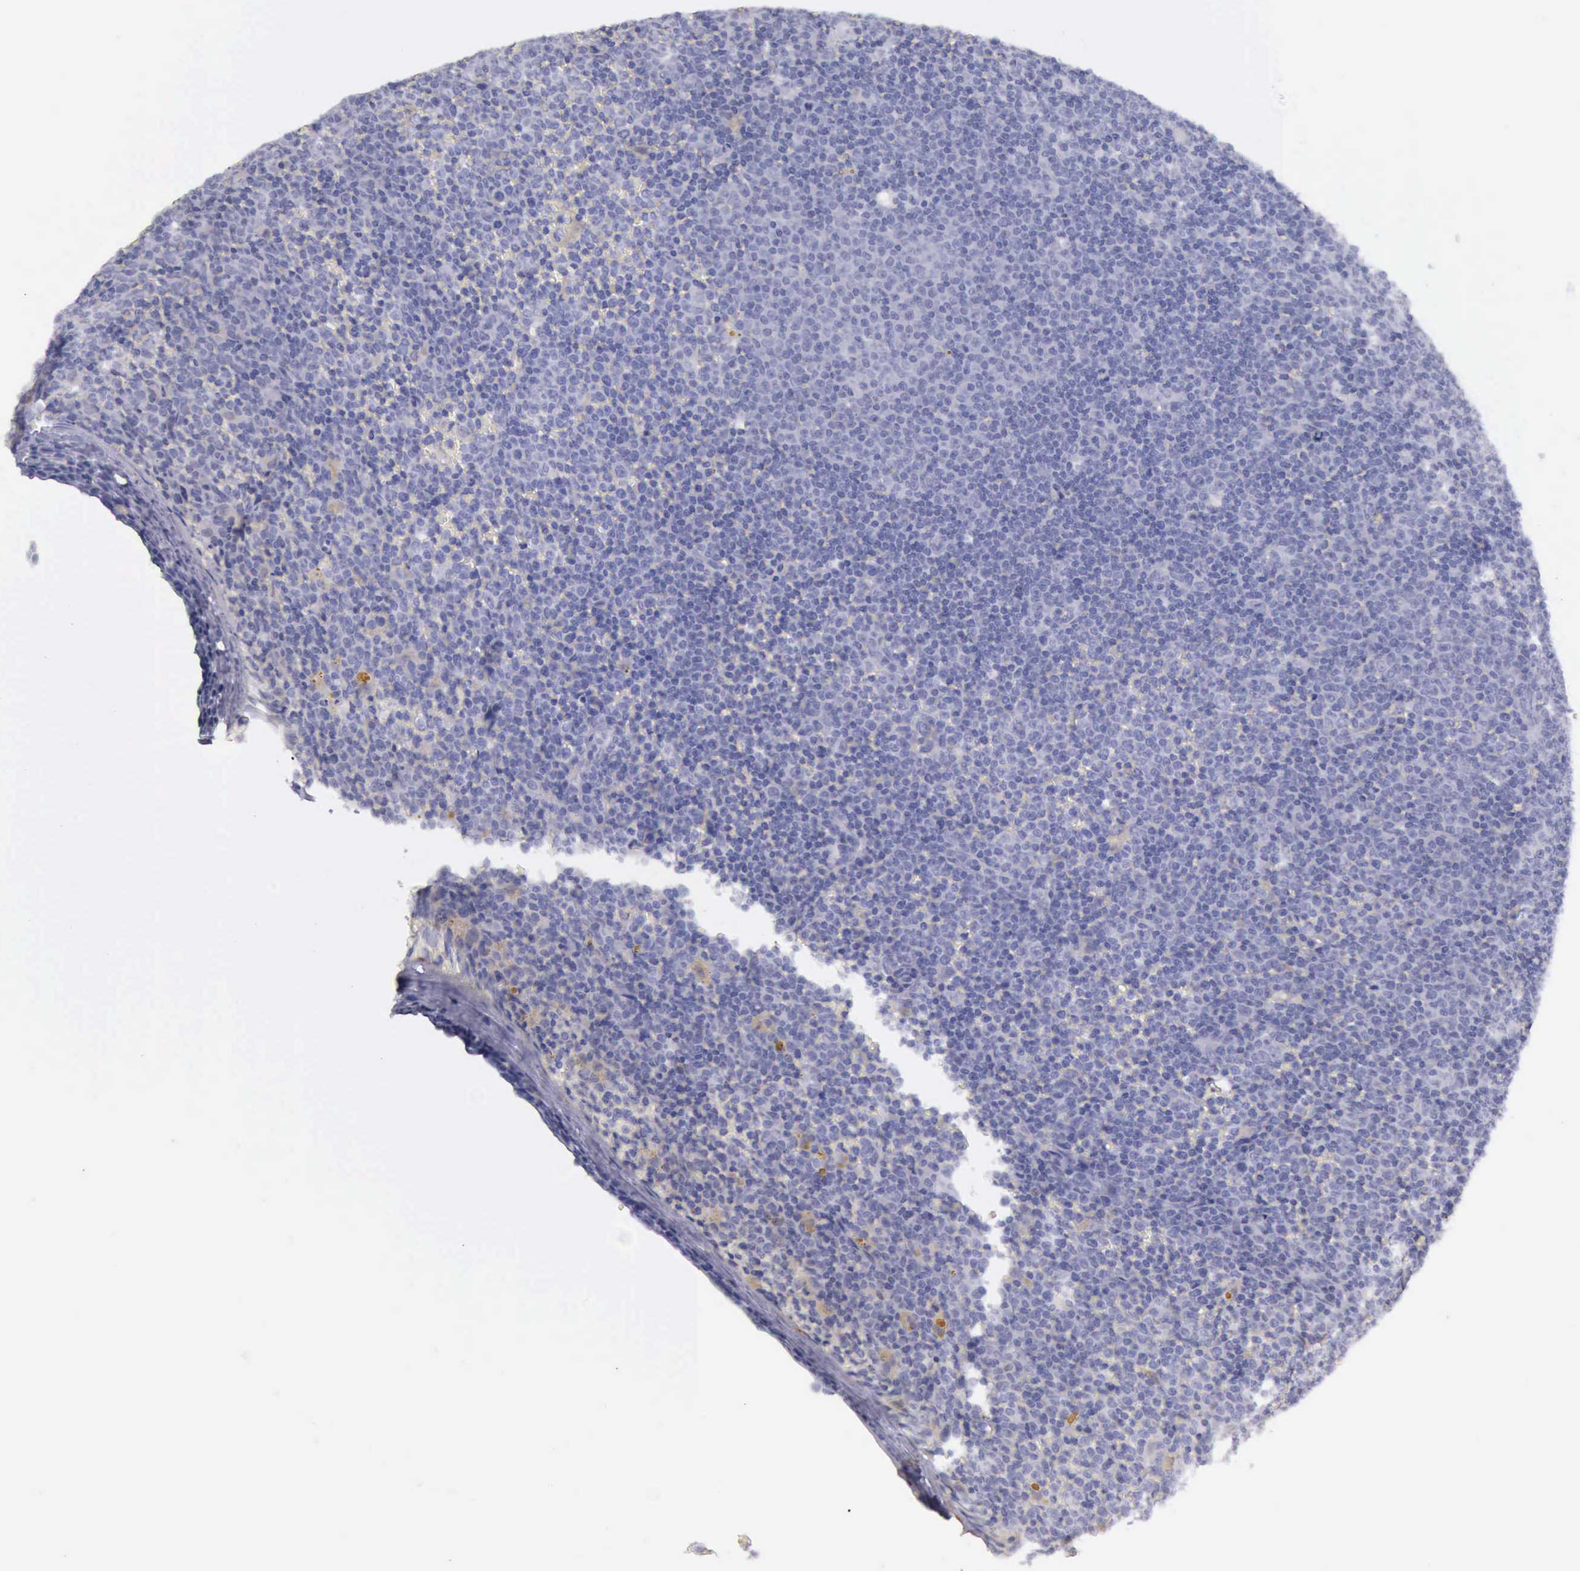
{"staining": {"intensity": "negative", "quantity": "none", "location": "none"}, "tissue": "lymphoma", "cell_type": "Tumor cells", "image_type": "cancer", "snomed": [{"axis": "morphology", "description": "Malignant lymphoma, non-Hodgkin's type, Low grade"}, {"axis": "topography", "description": "Lymph node"}], "caption": "Immunohistochemical staining of human lymphoma demonstrates no significant positivity in tumor cells. (DAB (3,3'-diaminobenzidine) immunohistochemistry with hematoxylin counter stain).", "gene": "AOC3", "patient": {"sex": "male", "age": 50}}